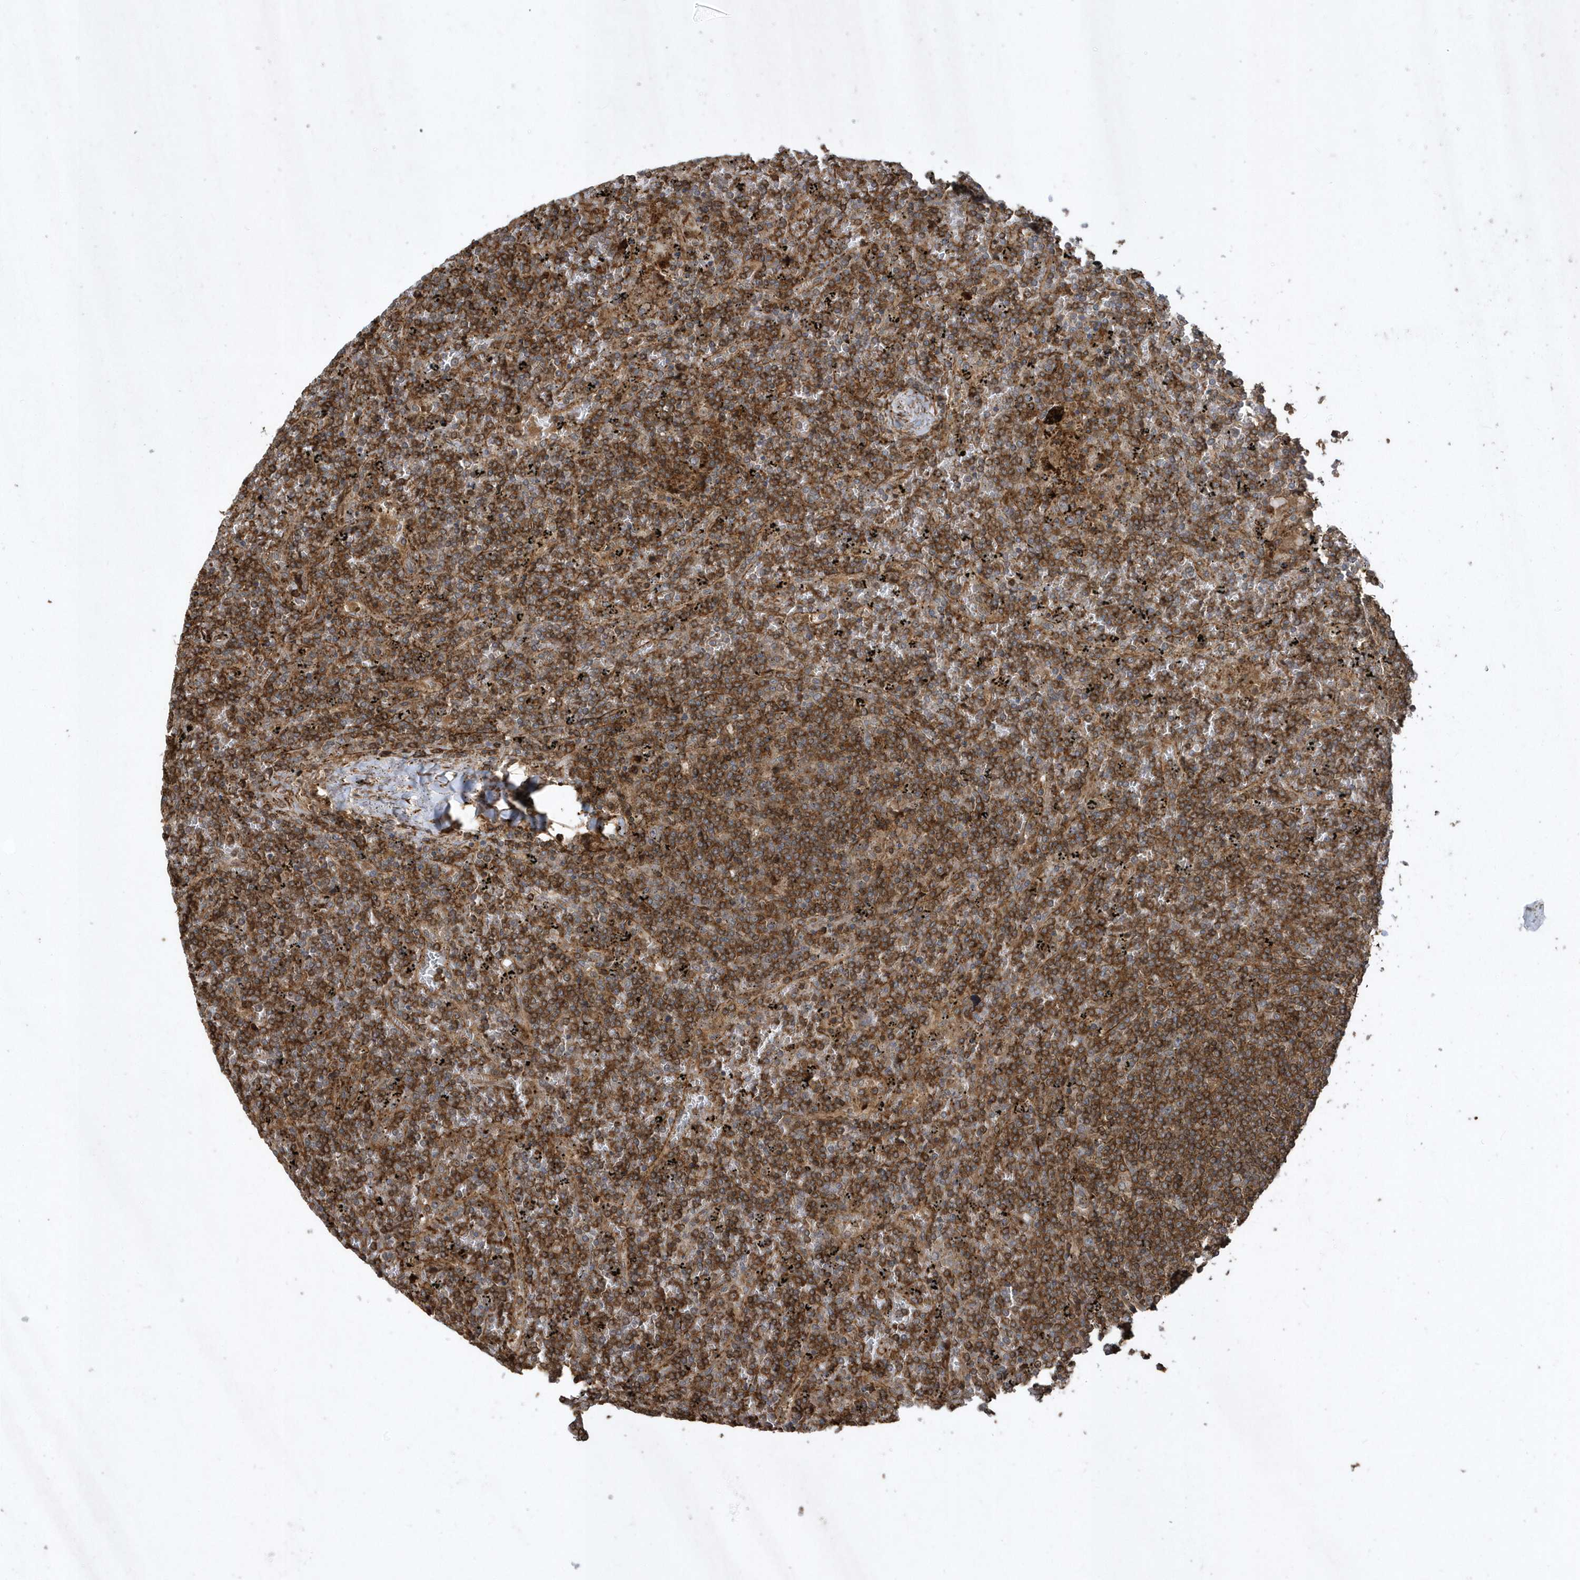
{"staining": {"intensity": "moderate", "quantity": "25%-75%", "location": "cytoplasmic/membranous"}, "tissue": "lymphoma", "cell_type": "Tumor cells", "image_type": "cancer", "snomed": [{"axis": "morphology", "description": "Malignant lymphoma, non-Hodgkin's type, Low grade"}, {"axis": "topography", "description": "Spleen"}], "caption": "Immunohistochemical staining of lymphoma exhibits medium levels of moderate cytoplasmic/membranous staining in about 25%-75% of tumor cells.", "gene": "SENP8", "patient": {"sex": "female", "age": 19}}